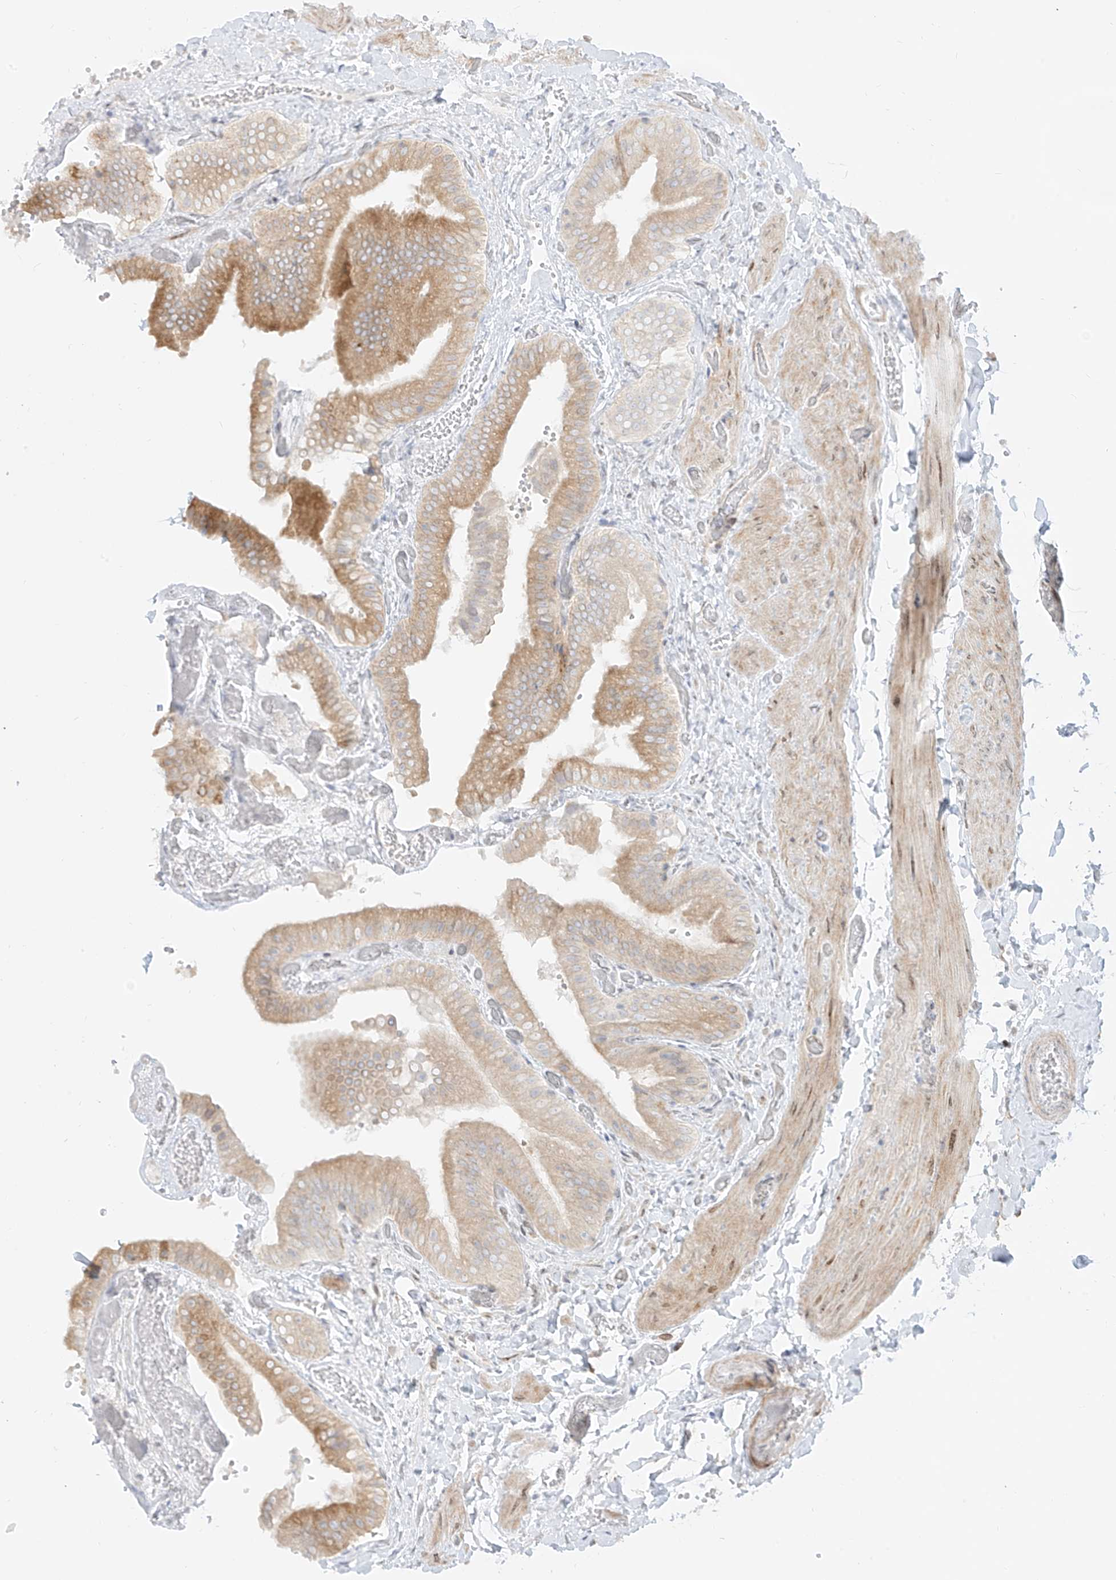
{"staining": {"intensity": "moderate", "quantity": "25%-75%", "location": "cytoplasmic/membranous"}, "tissue": "gallbladder", "cell_type": "Glandular cells", "image_type": "normal", "snomed": [{"axis": "morphology", "description": "Normal tissue, NOS"}, {"axis": "topography", "description": "Gallbladder"}], "caption": "Immunohistochemistry of benign gallbladder reveals medium levels of moderate cytoplasmic/membranous staining in about 25%-75% of glandular cells. (brown staining indicates protein expression, while blue staining denotes nuclei).", "gene": "NHSL1", "patient": {"sex": "female", "age": 64}}